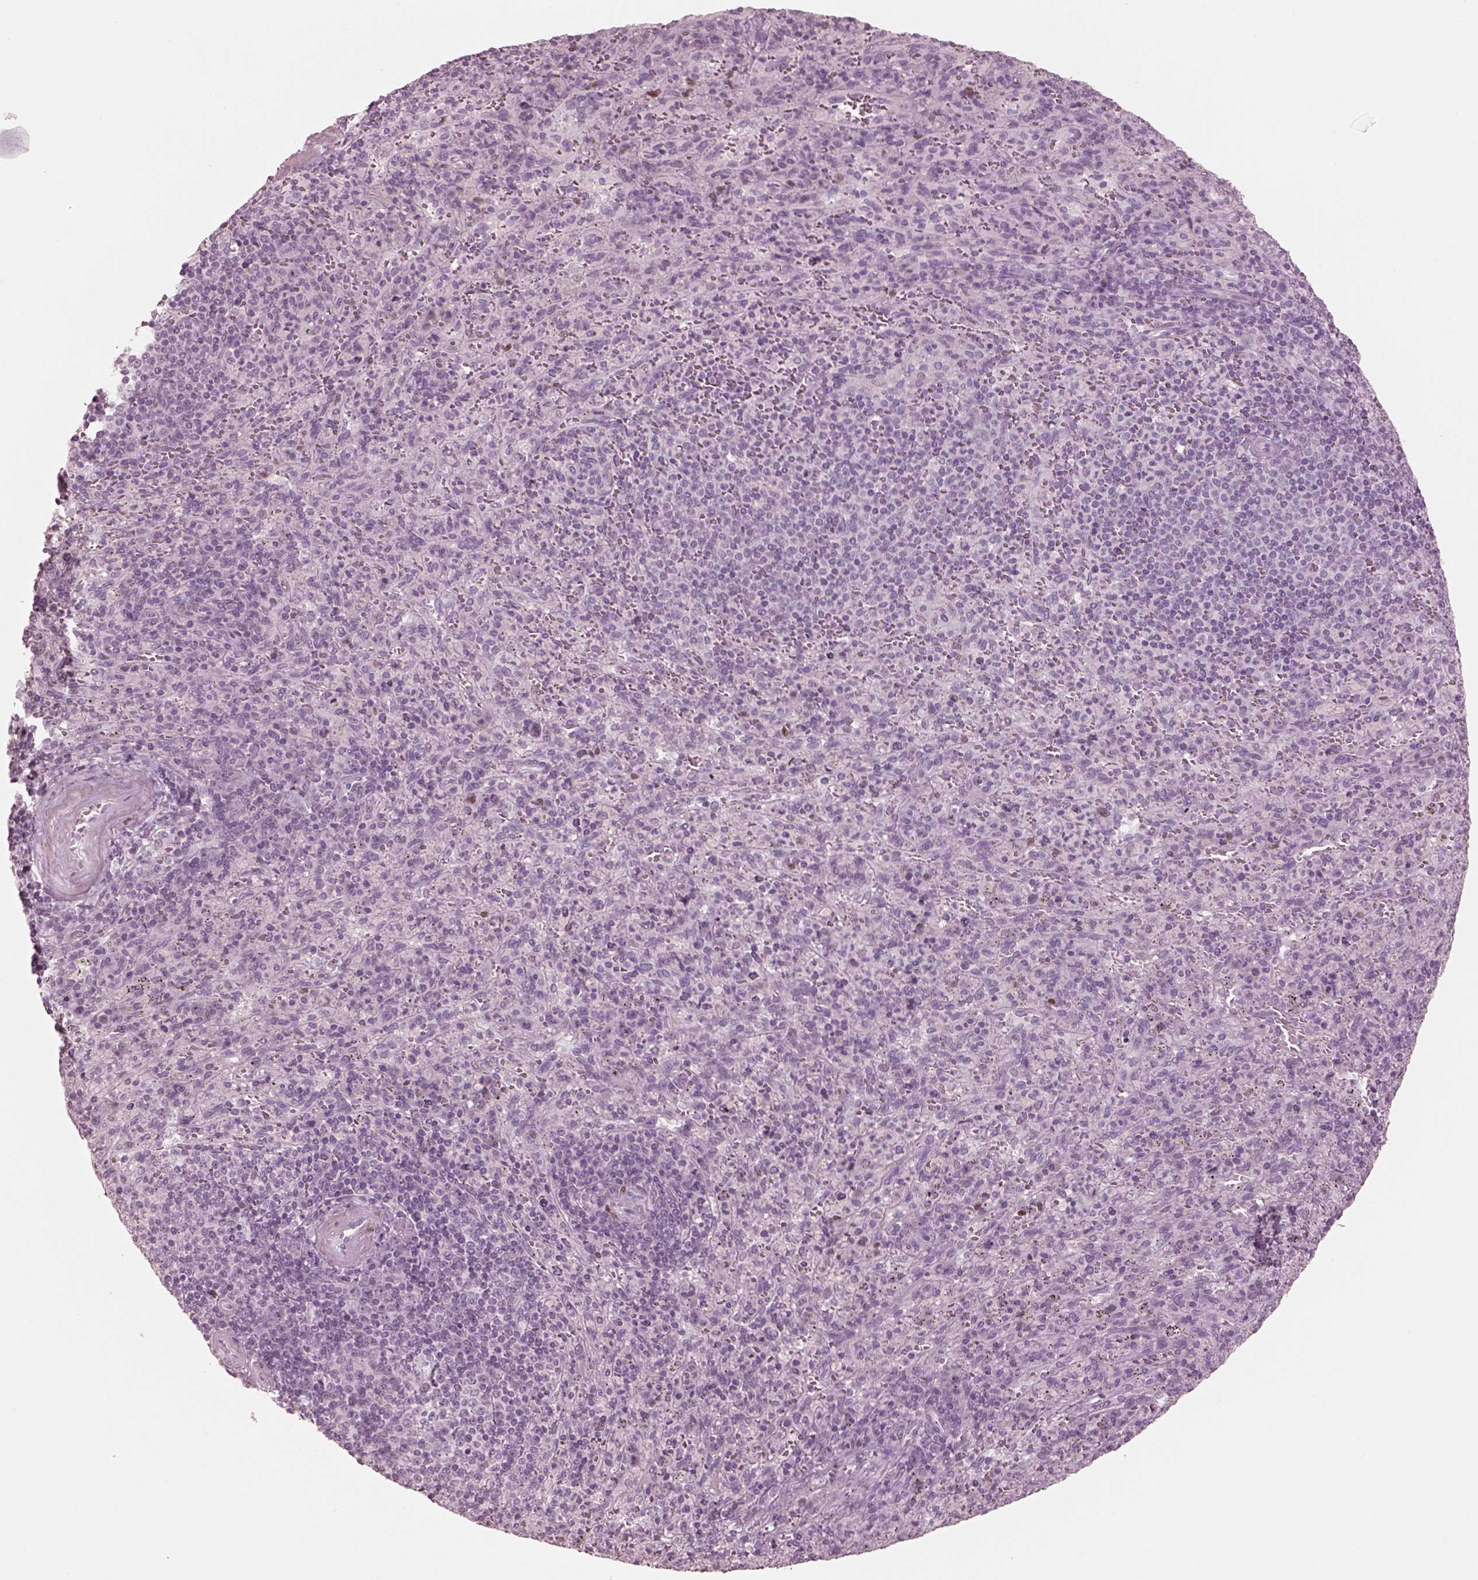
{"staining": {"intensity": "moderate", "quantity": "<25%", "location": "nuclear"}, "tissue": "spleen", "cell_type": "Cells in red pulp", "image_type": "normal", "snomed": [{"axis": "morphology", "description": "Normal tissue, NOS"}, {"axis": "topography", "description": "Spleen"}], "caption": "The photomicrograph reveals a brown stain indicating the presence of a protein in the nuclear of cells in red pulp in spleen. (Stains: DAB (3,3'-diaminobenzidine) in brown, nuclei in blue, Microscopy: brightfield microscopy at high magnification).", "gene": "SOX9", "patient": {"sex": "male", "age": 57}}